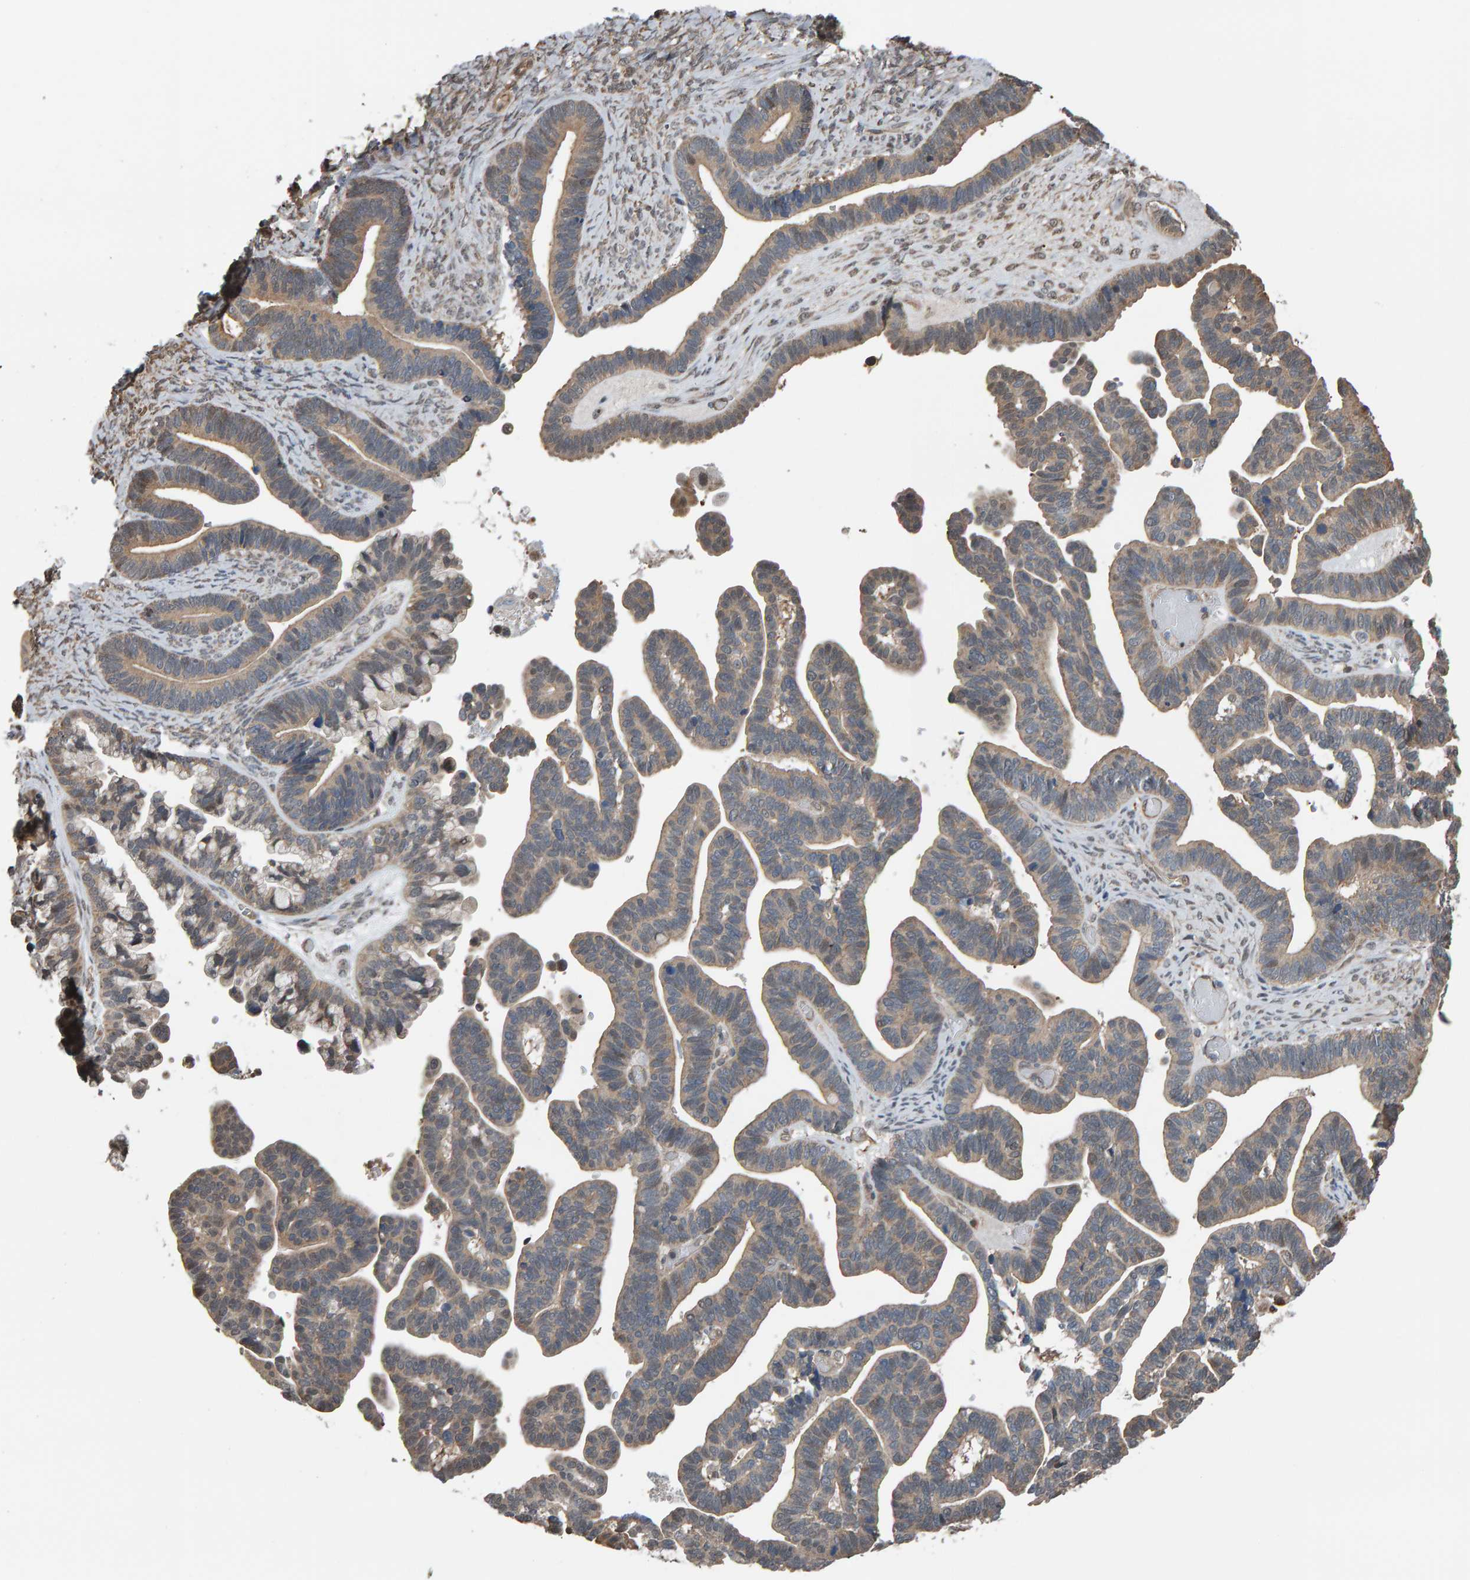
{"staining": {"intensity": "weak", "quantity": ">75%", "location": "cytoplasmic/membranous"}, "tissue": "ovarian cancer", "cell_type": "Tumor cells", "image_type": "cancer", "snomed": [{"axis": "morphology", "description": "Cystadenocarcinoma, serous, NOS"}, {"axis": "topography", "description": "Ovary"}], "caption": "Immunohistochemical staining of human serous cystadenocarcinoma (ovarian) demonstrates low levels of weak cytoplasmic/membranous positivity in about >75% of tumor cells.", "gene": "COASY", "patient": {"sex": "female", "age": 56}}